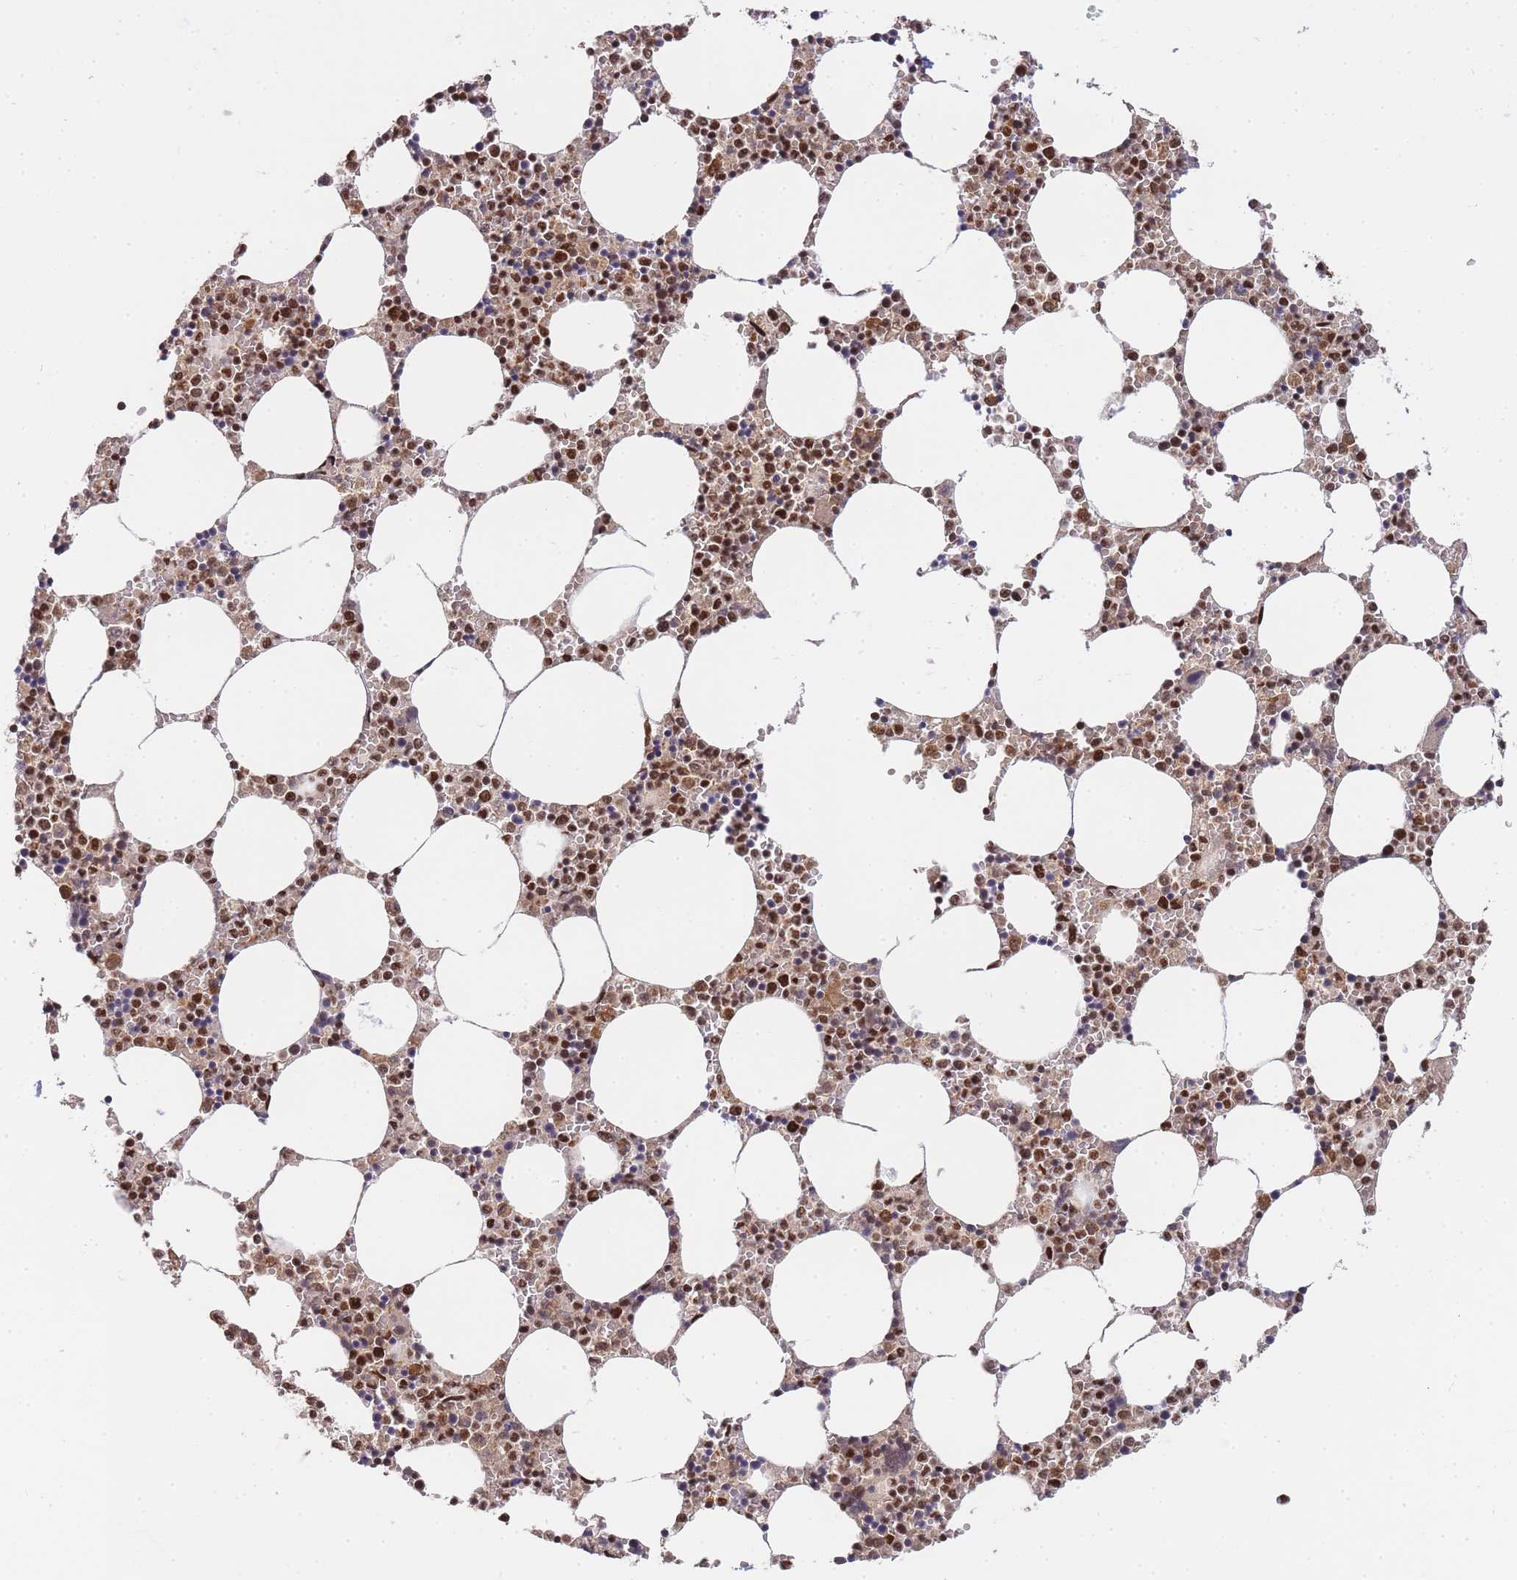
{"staining": {"intensity": "strong", "quantity": ">75%", "location": "nuclear"}, "tissue": "bone marrow", "cell_type": "Hematopoietic cells", "image_type": "normal", "snomed": [{"axis": "morphology", "description": "Normal tissue, NOS"}, {"axis": "topography", "description": "Bone marrow"}], "caption": "This is an image of immunohistochemistry staining of unremarkable bone marrow, which shows strong expression in the nuclear of hematopoietic cells.", "gene": "PRKDC", "patient": {"sex": "female", "age": 64}}